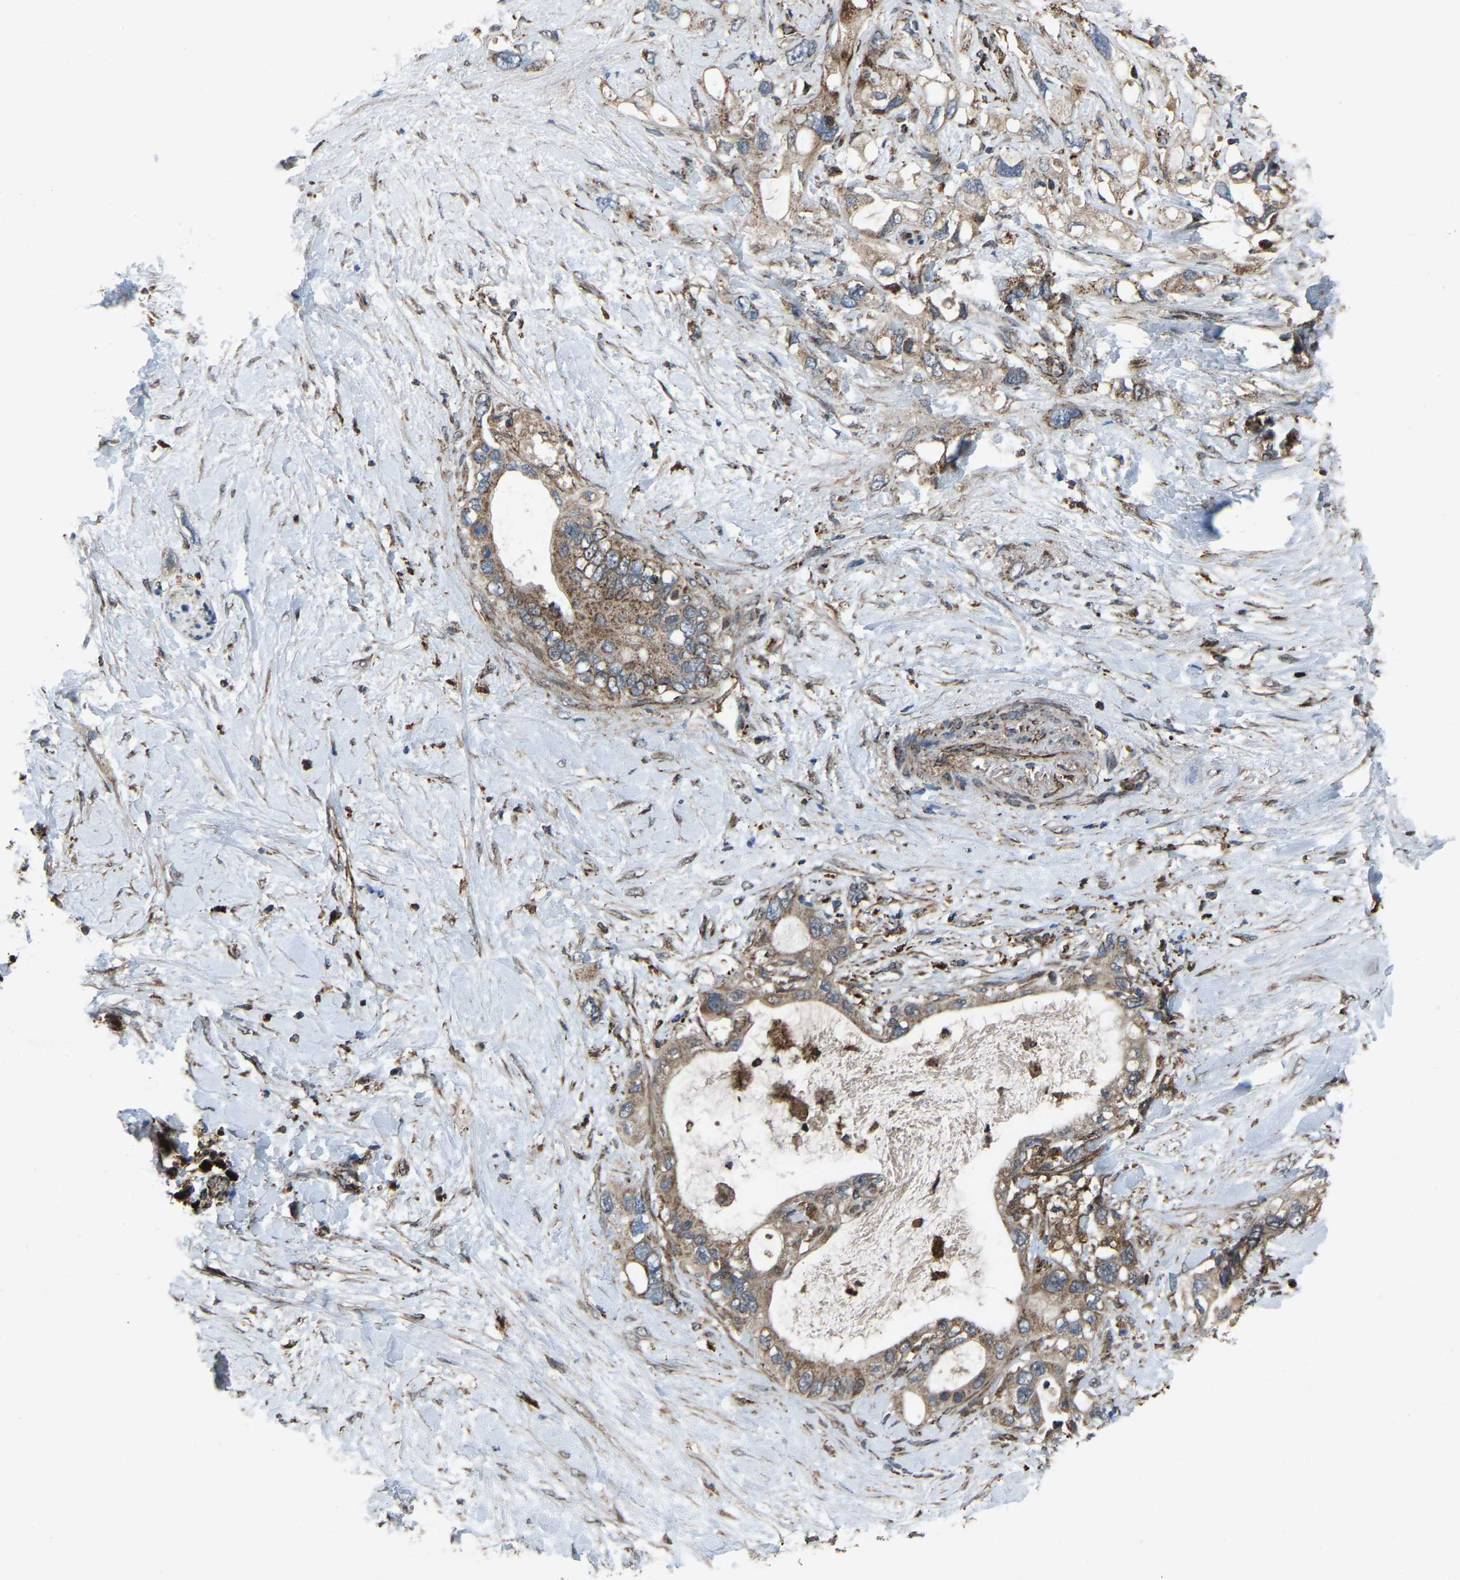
{"staining": {"intensity": "moderate", "quantity": ">75%", "location": "cytoplasmic/membranous"}, "tissue": "pancreatic cancer", "cell_type": "Tumor cells", "image_type": "cancer", "snomed": [{"axis": "morphology", "description": "Adenocarcinoma, NOS"}, {"axis": "topography", "description": "Pancreas"}], "caption": "The histopathology image demonstrates immunohistochemical staining of pancreatic cancer (adenocarcinoma). There is moderate cytoplasmic/membranous staining is seen in approximately >75% of tumor cells. (DAB (3,3'-diaminobenzidine) IHC with brightfield microscopy, high magnification).", "gene": "AKR1A1", "patient": {"sex": "female", "age": 56}}